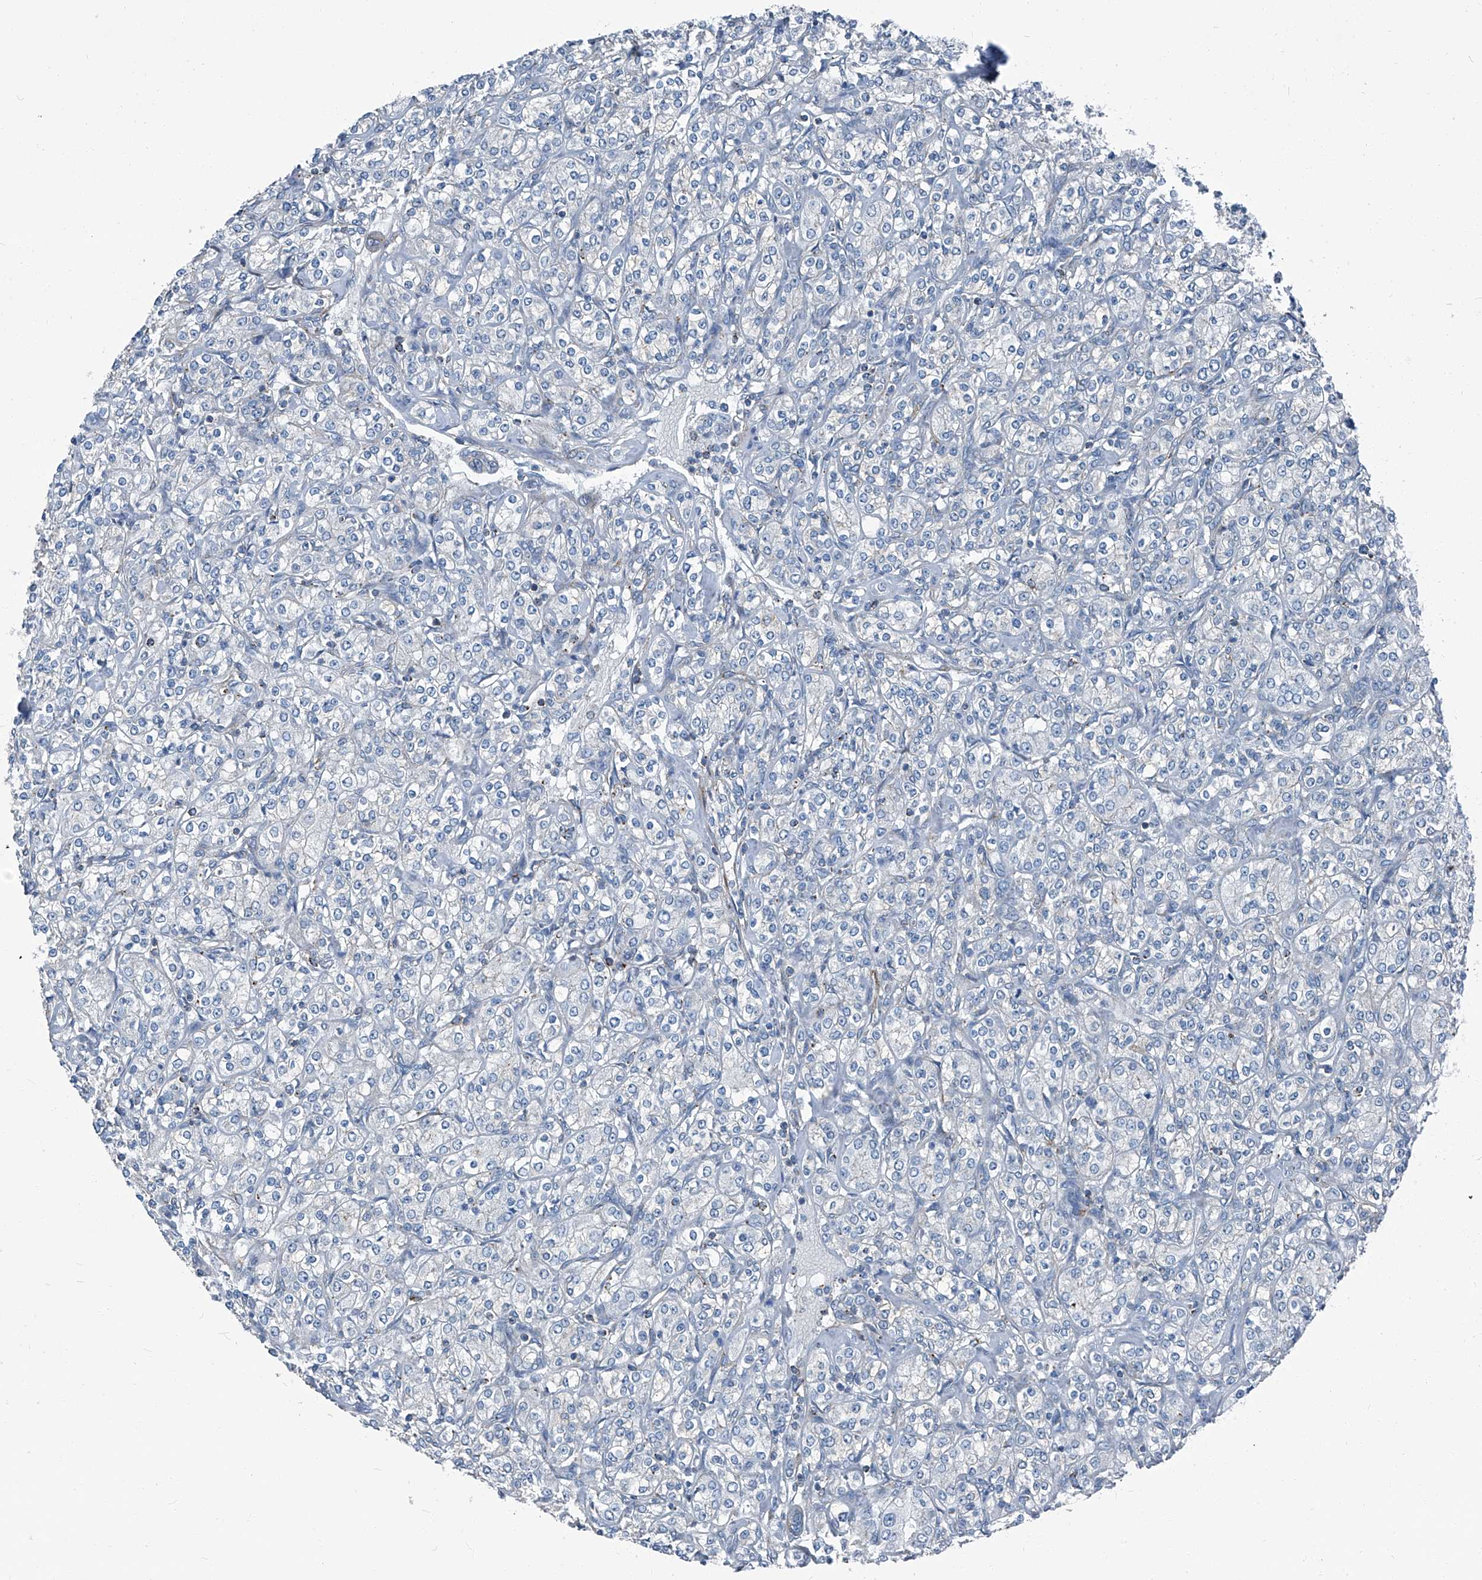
{"staining": {"intensity": "negative", "quantity": "none", "location": "none"}, "tissue": "renal cancer", "cell_type": "Tumor cells", "image_type": "cancer", "snomed": [{"axis": "morphology", "description": "Adenocarcinoma, NOS"}, {"axis": "topography", "description": "Kidney"}], "caption": "High magnification brightfield microscopy of renal cancer stained with DAB (3,3'-diaminobenzidine) (brown) and counterstained with hematoxylin (blue): tumor cells show no significant staining.", "gene": "SEPTIN7", "patient": {"sex": "male", "age": 77}}